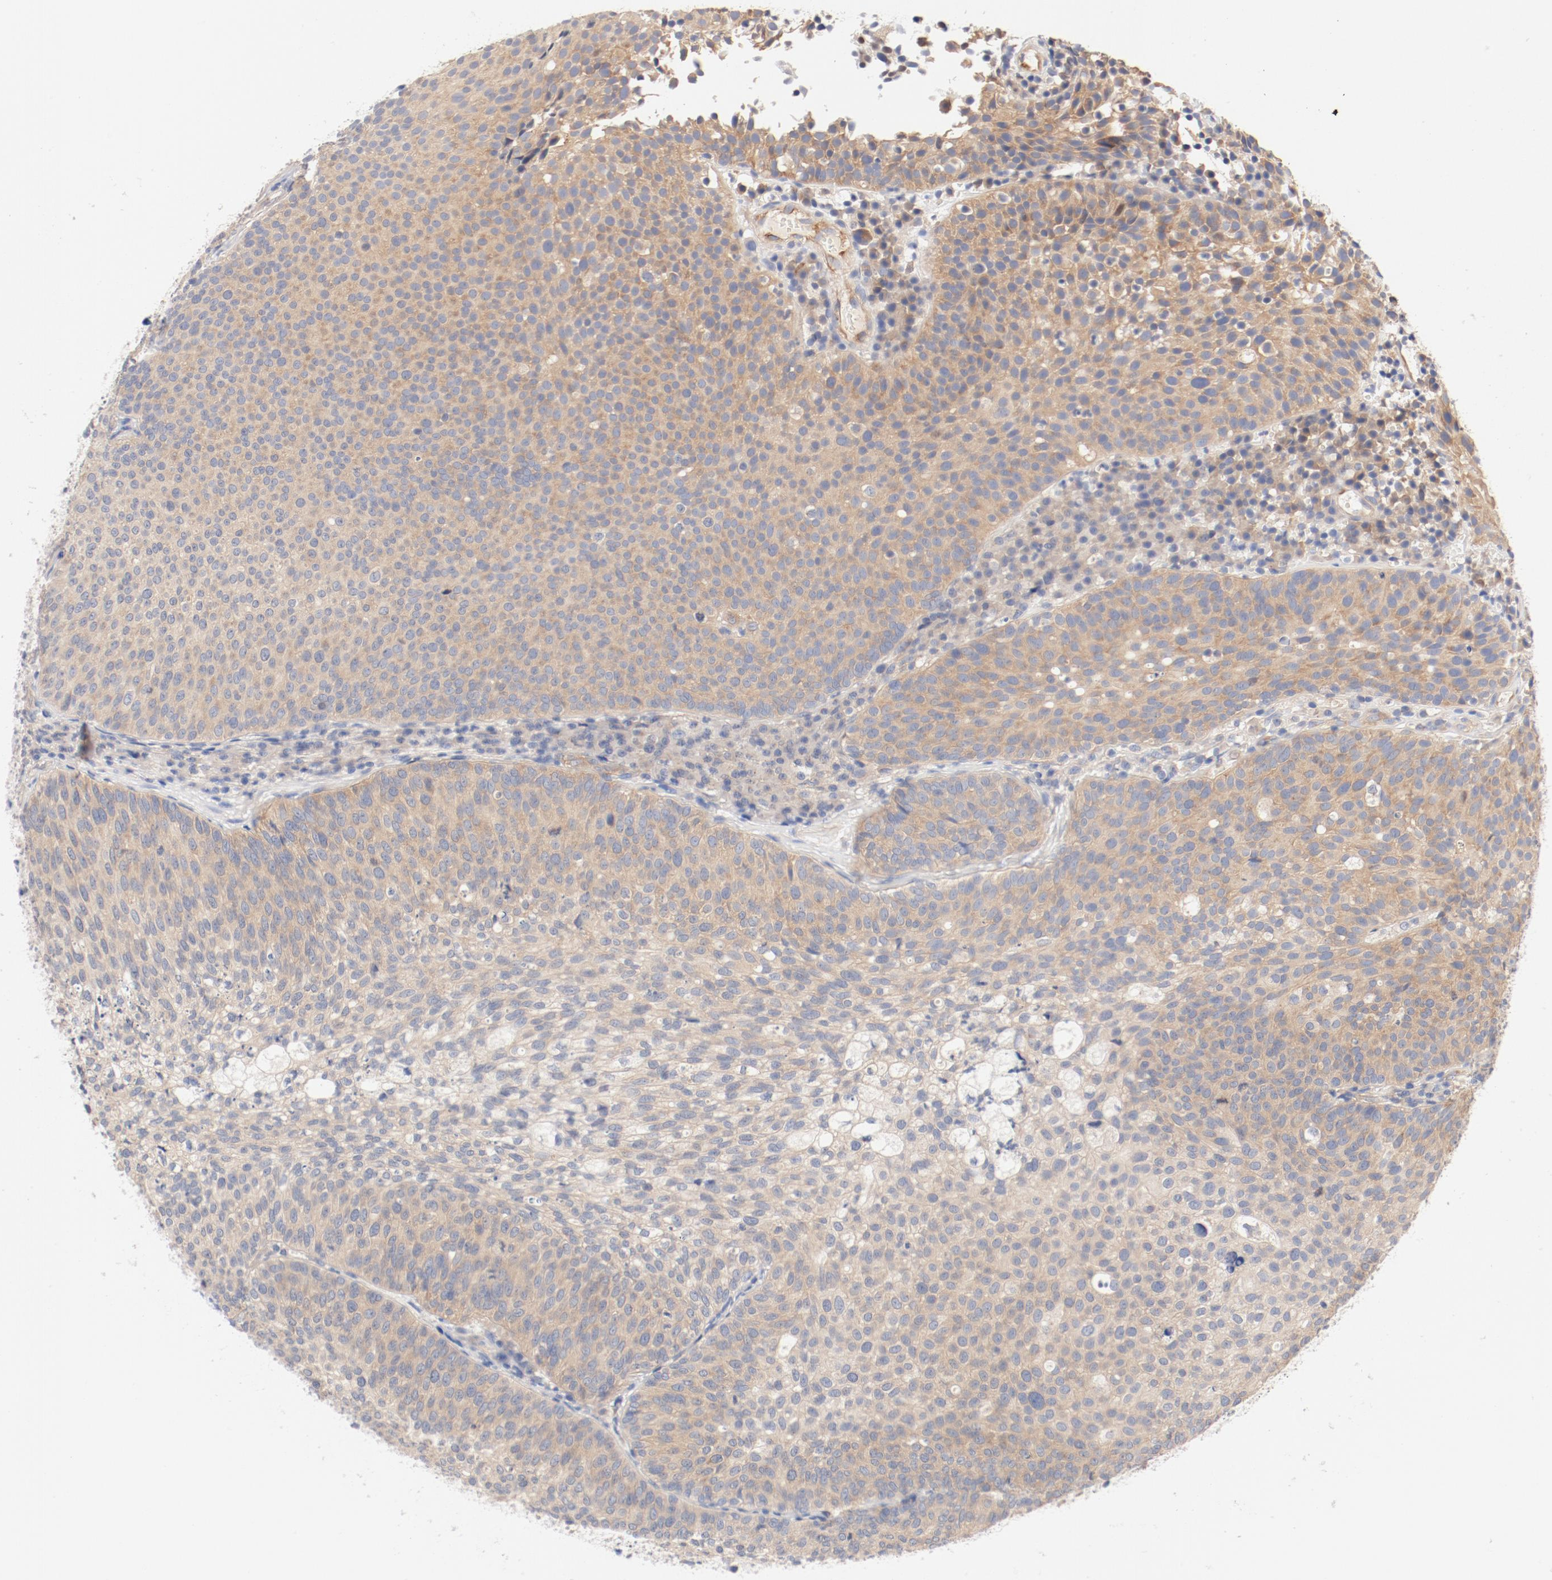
{"staining": {"intensity": "weak", "quantity": "25%-75%", "location": "cytoplasmic/membranous"}, "tissue": "urothelial cancer", "cell_type": "Tumor cells", "image_type": "cancer", "snomed": [{"axis": "morphology", "description": "Urothelial carcinoma, Low grade"}, {"axis": "topography", "description": "Urinary bladder"}], "caption": "Urothelial cancer stained with immunohistochemistry (IHC) reveals weak cytoplasmic/membranous staining in about 25%-75% of tumor cells.", "gene": "DYNC1H1", "patient": {"sex": "male", "age": 85}}